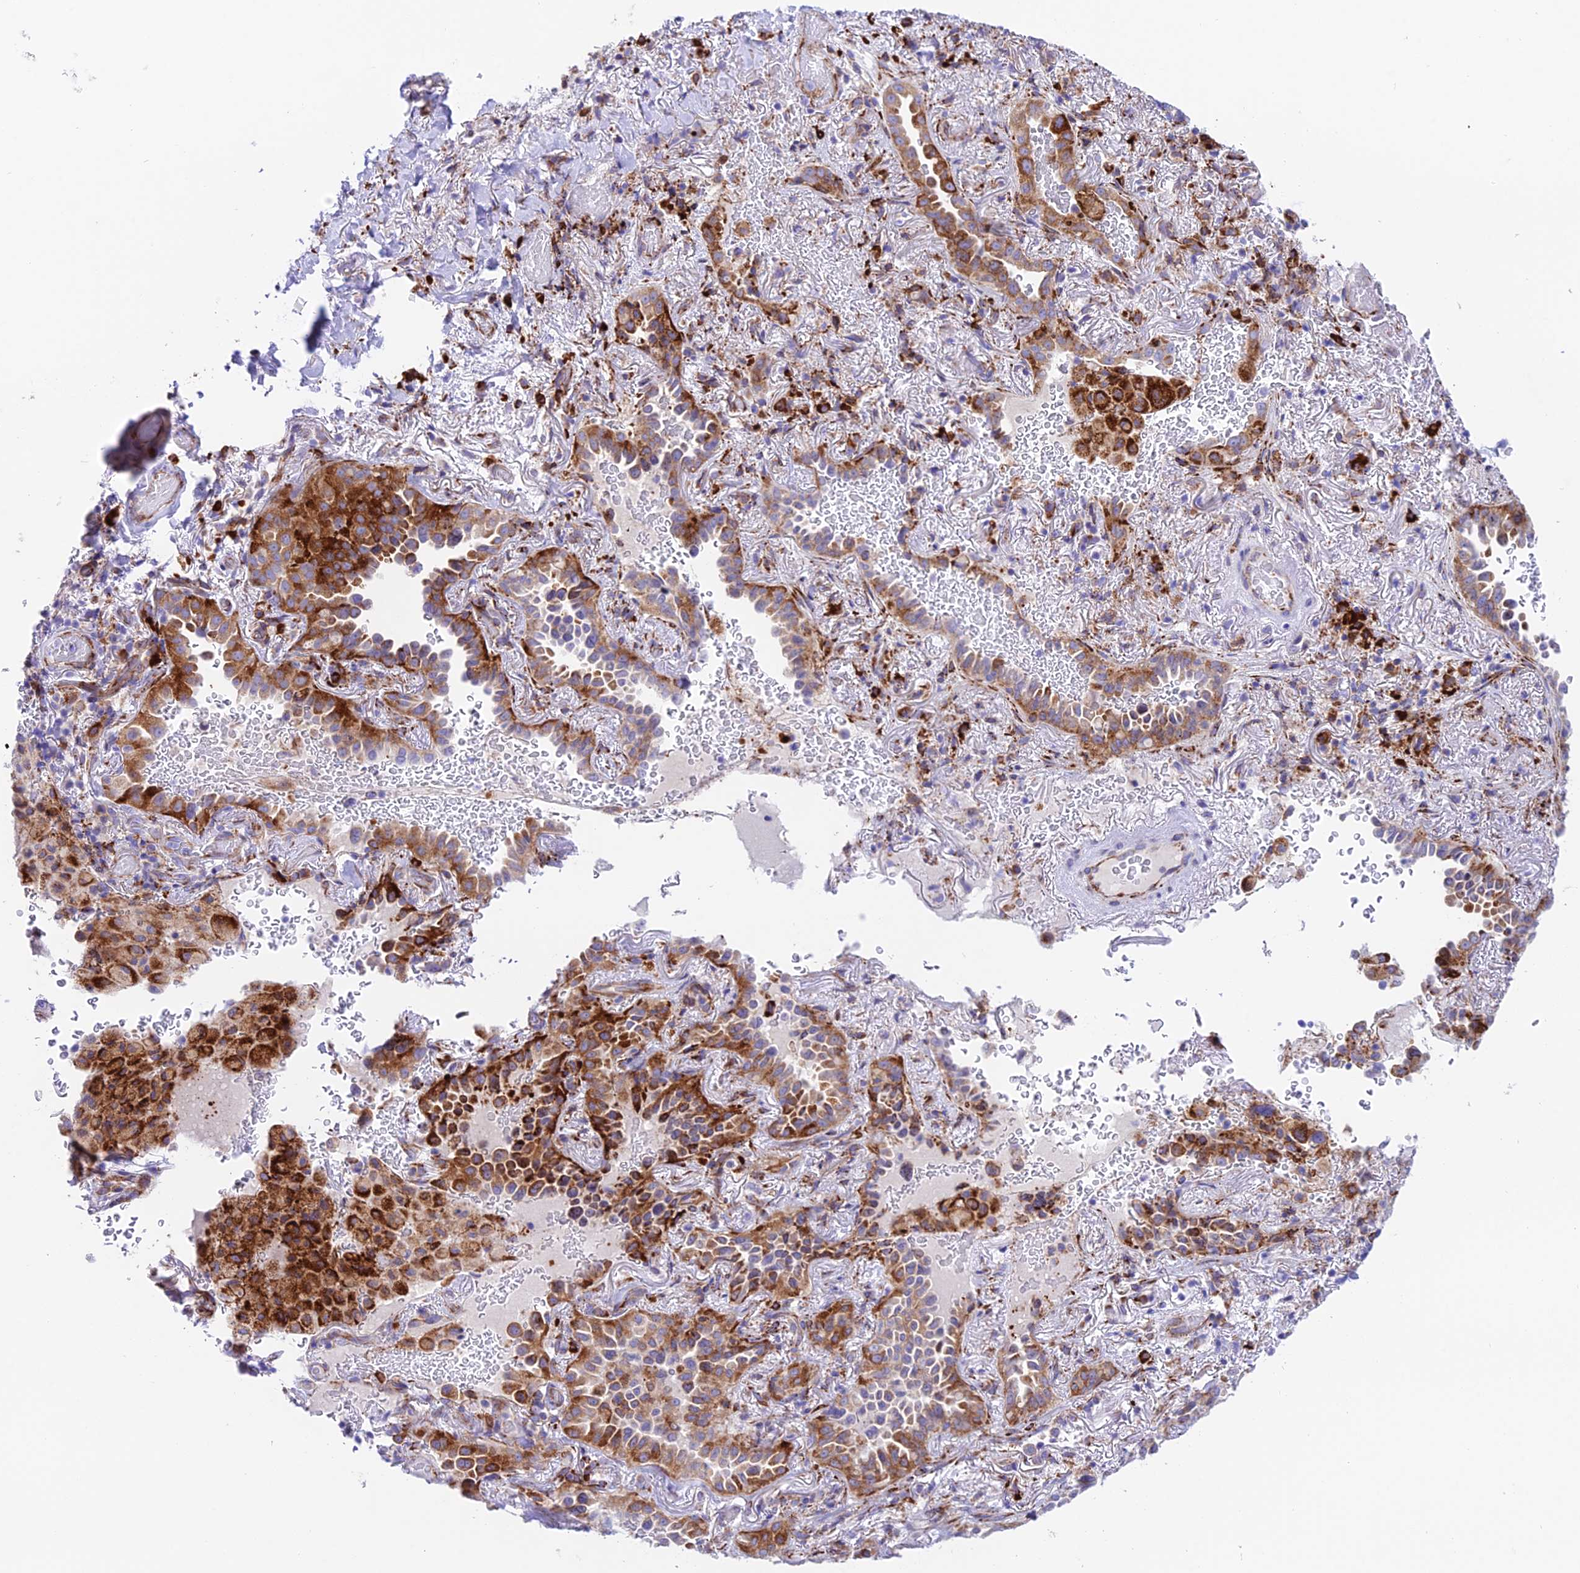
{"staining": {"intensity": "strong", "quantity": "25%-75%", "location": "cytoplasmic/membranous"}, "tissue": "lung cancer", "cell_type": "Tumor cells", "image_type": "cancer", "snomed": [{"axis": "morphology", "description": "Adenocarcinoma, NOS"}, {"axis": "topography", "description": "Lung"}], "caption": "Immunohistochemistry photomicrograph of neoplastic tissue: human adenocarcinoma (lung) stained using IHC shows high levels of strong protein expression localized specifically in the cytoplasmic/membranous of tumor cells, appearing as a cytoplasmic/membranous brown color.", "gene": "TUBGCP6", "patient": {"sex": "female", "age": 69}}